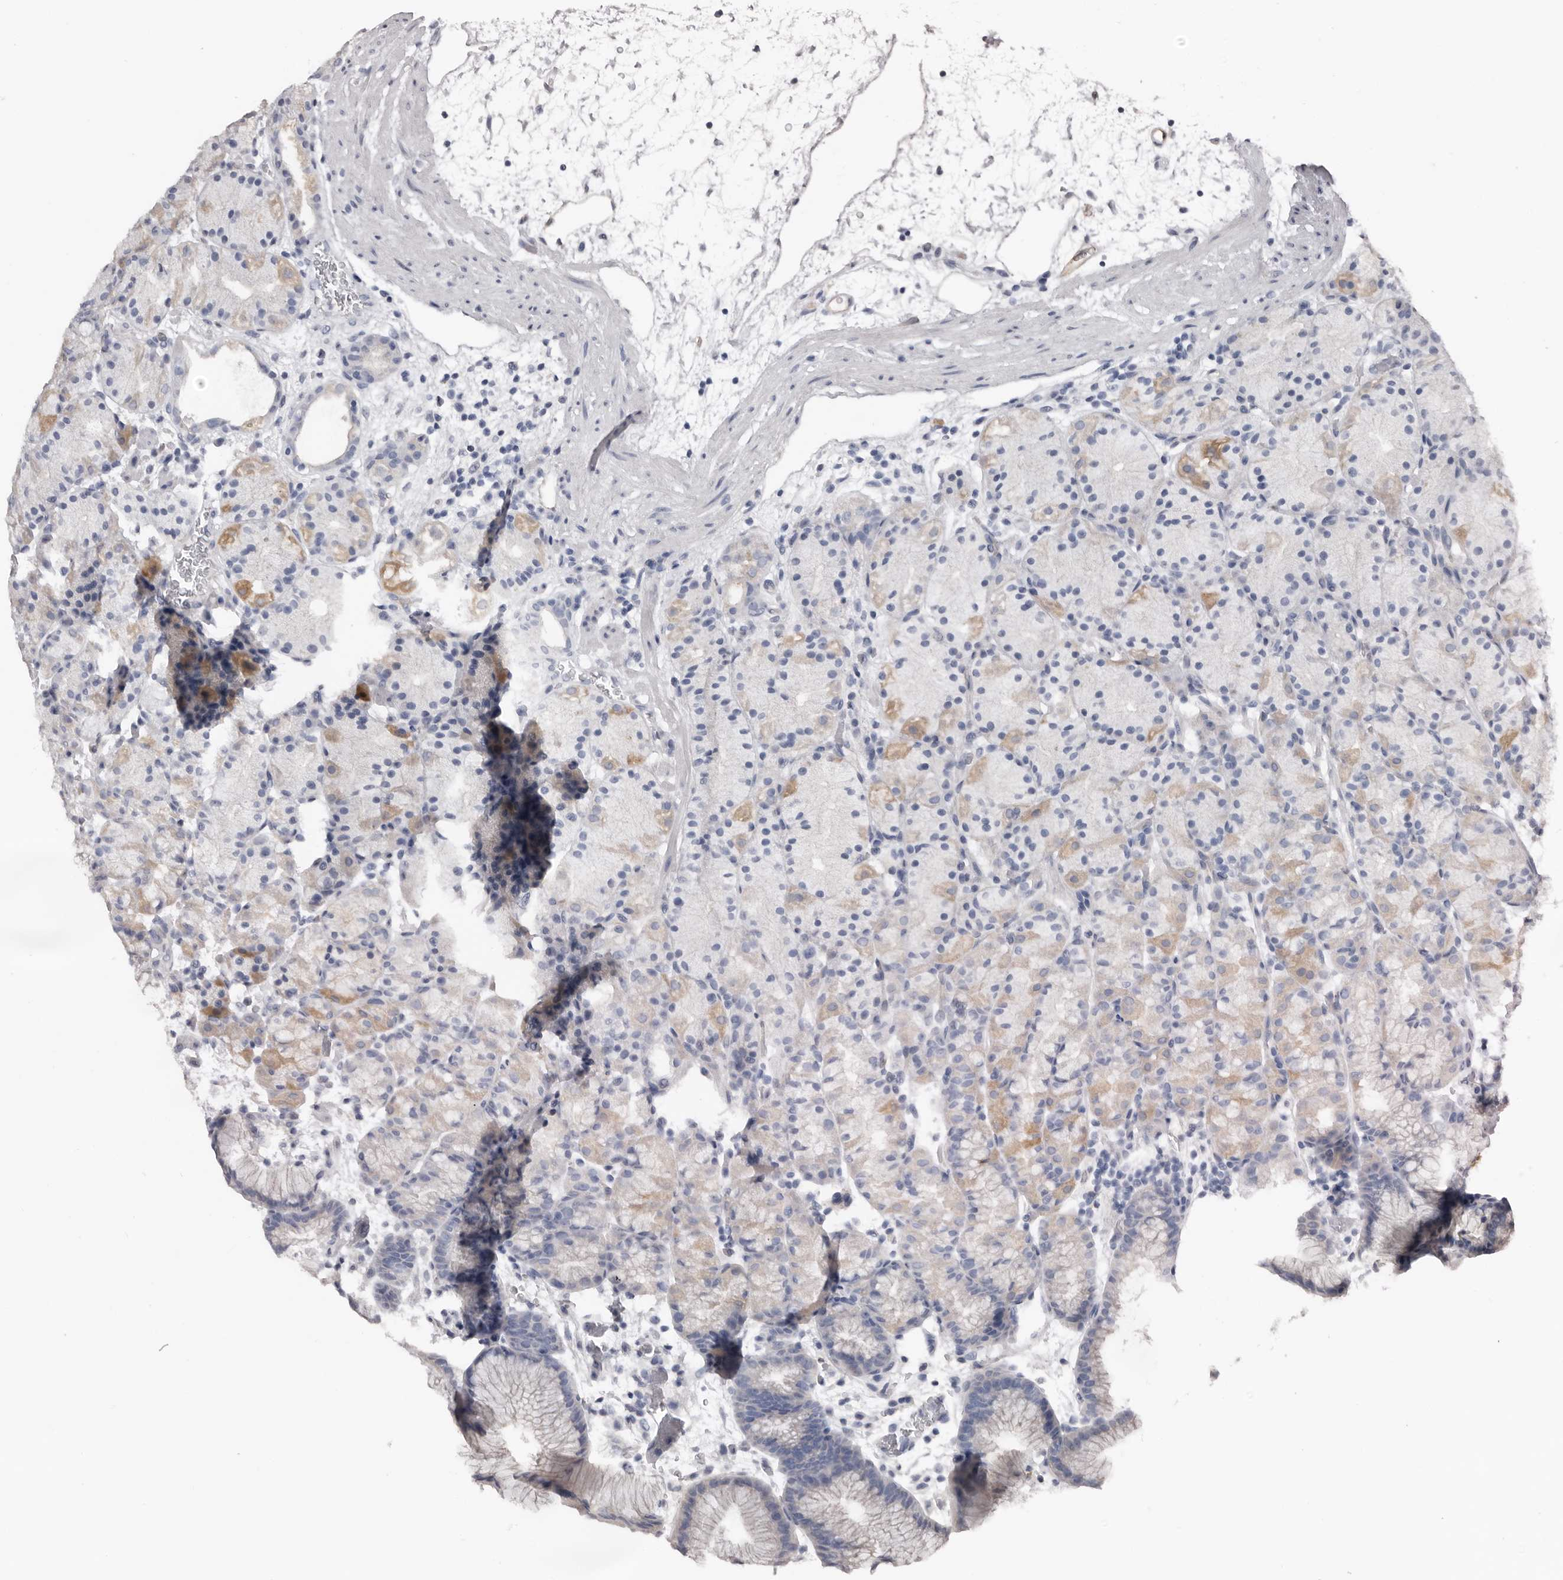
{"staining": {"intensity": "moderate", "quantity": "25%-75%", "location": "cytoplasmic/membranous"}, "tissue": "stomach", "cell_type": "Glandular cells", "image_type": "normal", "snomed": [{"axis": "morphology", "description": "Normal tissue, NOS"}, {"axis": "topography", "description": "Stomach, upper"}], "caption": "Moderate cytoplasmic/membranous positivity for a protein is seen in about 25%-75% of glandular cells of normal stomach using immunohistochemistry.", "gene": "FABP7", "patient": {"sex": "male", "age": 48}}